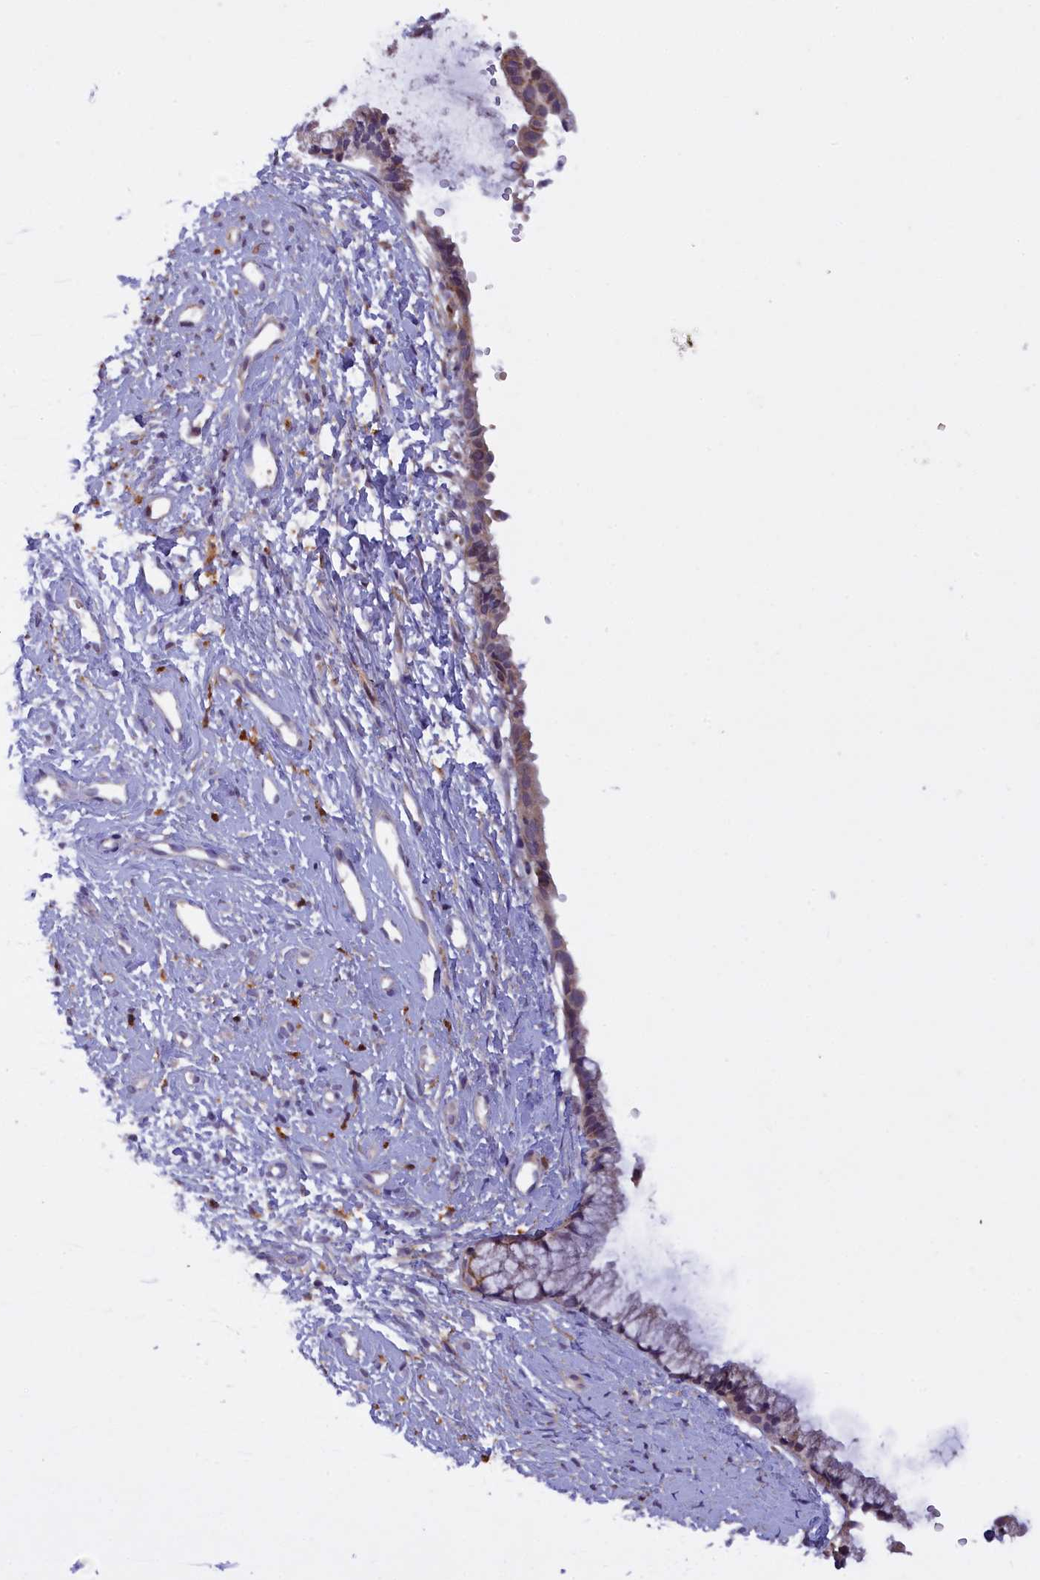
{"staining": {"intensity": "moderate", "quantity": "25%-75%", "location": "cytoplasmic/membranous"}, "tissue": "cervix", "cell_type": "Glandular cells", "image_type": "normal", "snomed": [{"axis": "morphology", "description": "Normal tissue, NOS"}, {"axis": "topography", "description": "Cervix"}], "caption": "Immunohistochemical staining of unremarkable human cervix displays medium levels of moderate cytoplasmic/membranous positivity in about 25%-75% of glandular cells. (Brightfield microscopy of DAB IHC at high magnification).", "gene": "NAIP", "patient": {"sex": "female", "age": 57}}